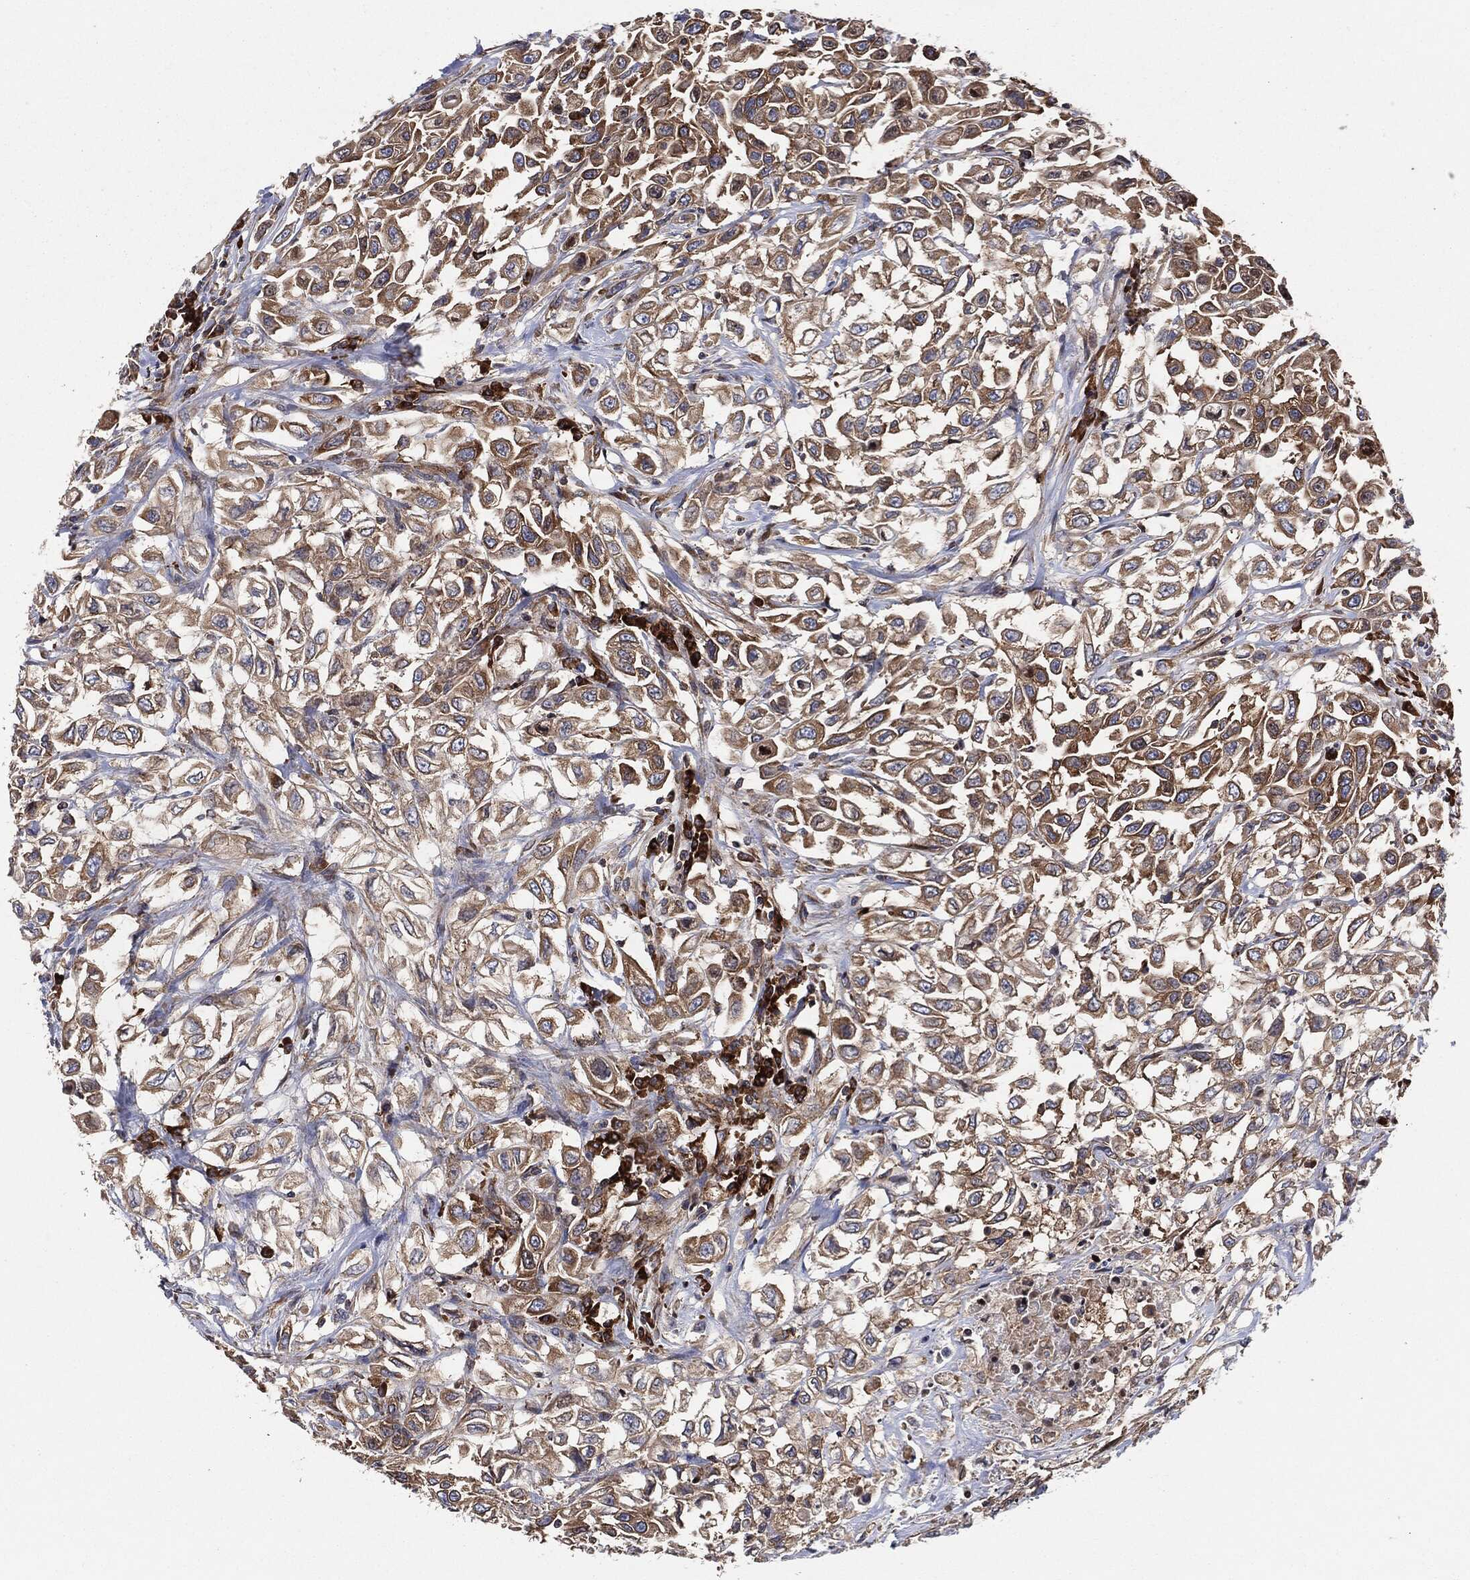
{"staining": {"intensity": "moderate", "quantity": ">75%", "location": "cytoplasmic/membranous"}, "tissue": "urothelial cancer", "cell_type": "Tumor cells", "image_type": "cancer", "snomed": [{"axis": "morphology", "description": "Urothelial carcinoma, High grade"}, {"axis": "topography", "description": "Urinary bladder"}], "caption": "This image demonstrates immunohistochemistry staining of high-grade urothelial carcinoma, with medium moderate cytoplasmic/membranous staining in about >75% of tumor cells.", "gene": "EIF2S2", "patient": {"sex": "female", "age": 56}}